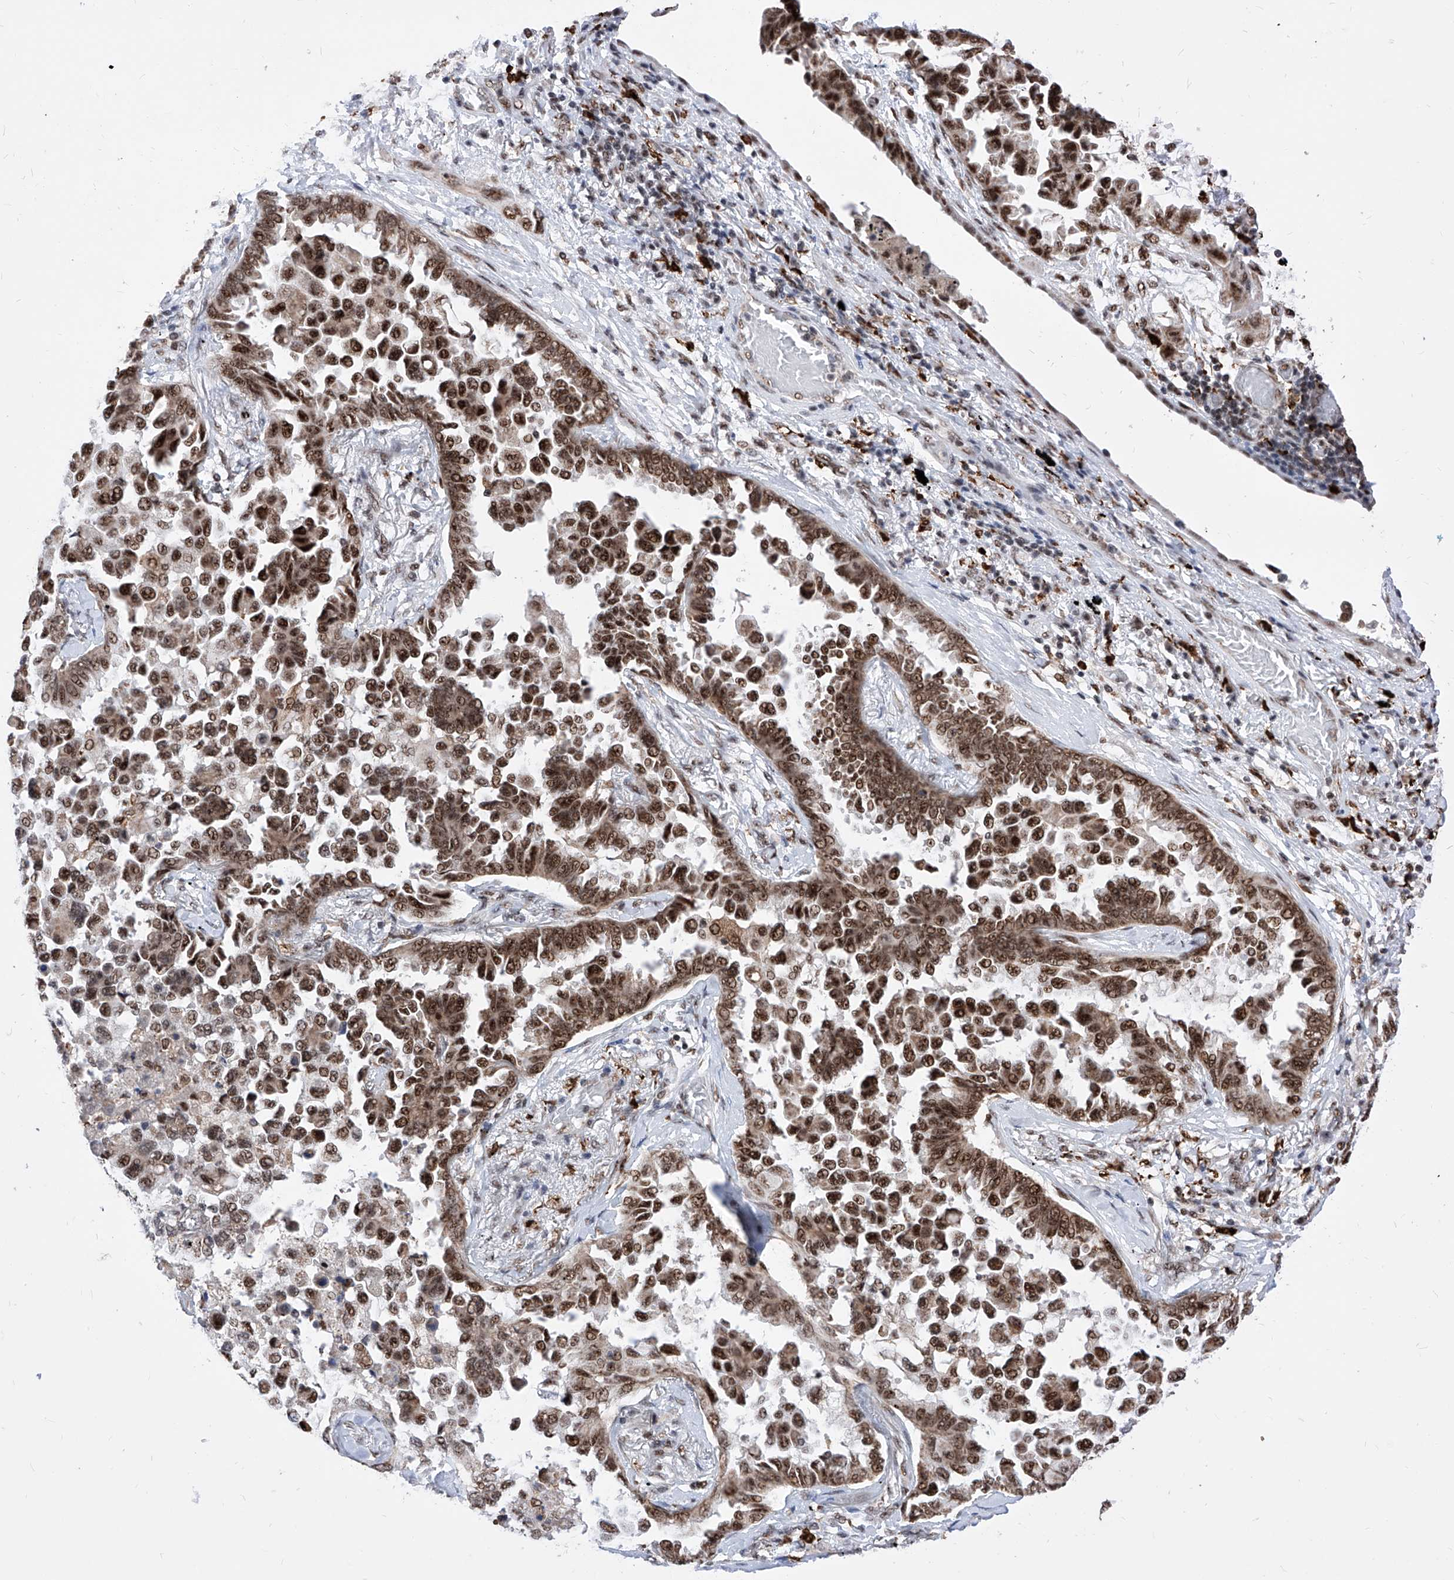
{"staining": {"intensity": "strong", "quantity": ">75%", "location": "cytoplasmic/membranous,nuclear"}, "tissue": "lung cancer", "cell_type": "Tumor cells", "image_type": "cancer", "snomed": [{"axis": "morphology", "description": "Adenocarcinoma, NOS"}, {"axis": "topography", "description": "Lung"}], "caption": "Human lung cancer stained for a protein (brown) exhibits strong cytoplasmic/membranous and nuclear positive positivity in approximately >75% of tumor cells.", "gene": "PHF5A", "patient": {"sex": "female", "age": 67}}